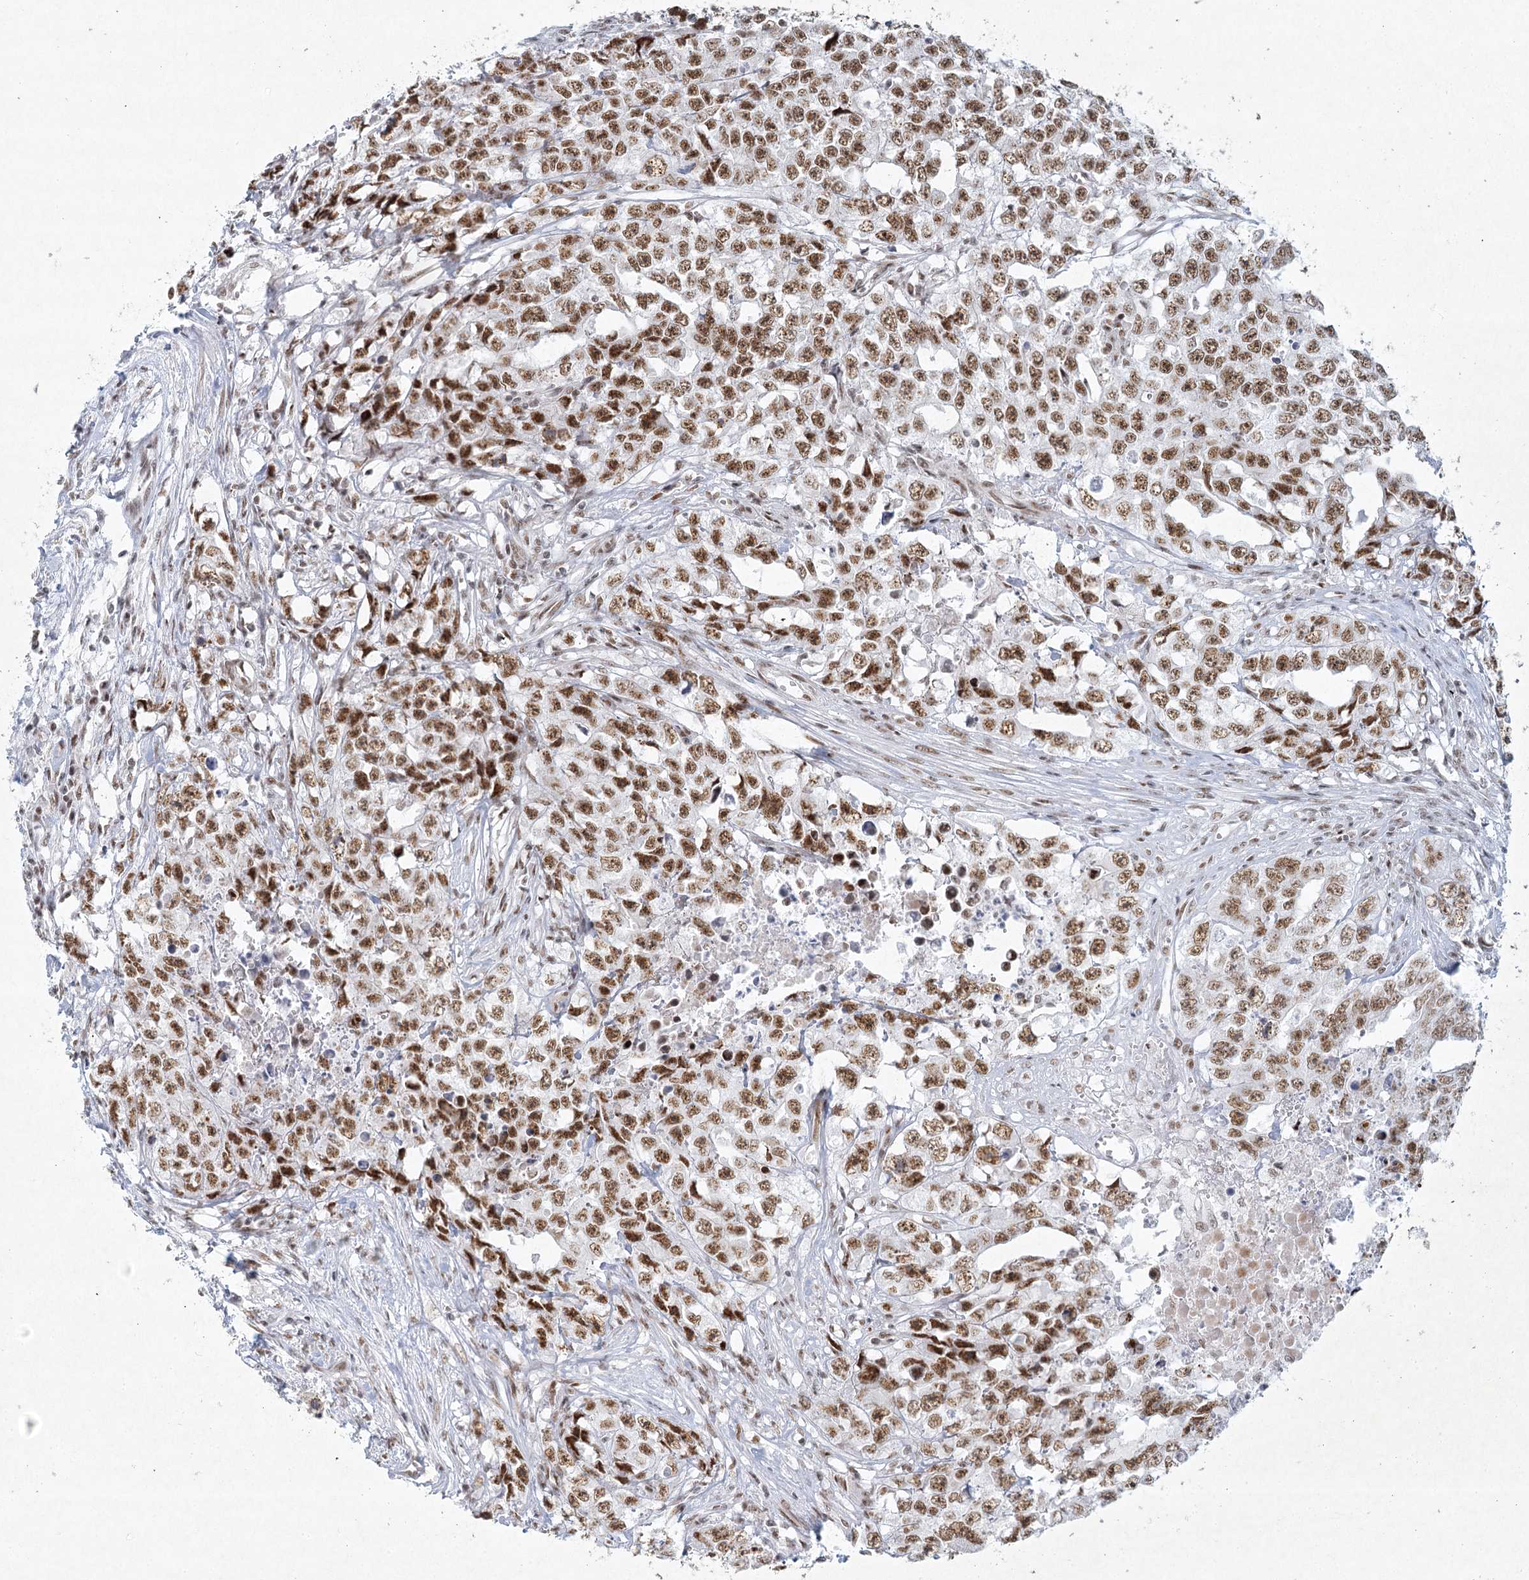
{"staining": {"intensity": "strong", "quantity": ">75%", "location": "nuclear"}, "tissue": "testis cancer", "cell_type": "Tumor cells", "image_type": "cancer", "snomed": [{"axis": "morphology", "description": "Seminoma, NOS"}, {"axis": "morphology", "description": "Carcinoma, Embryonal, NOS"}, {"axis": "topography", "description": "Testis"}], "caption": "Strong nuclear positivity for a protein is seen in about >75% of tumor cells of testis cancer (seminoma) using immunohistochemistry.", "gene": "U2SURP", "patient": {"sex": "male", "age": 43}}